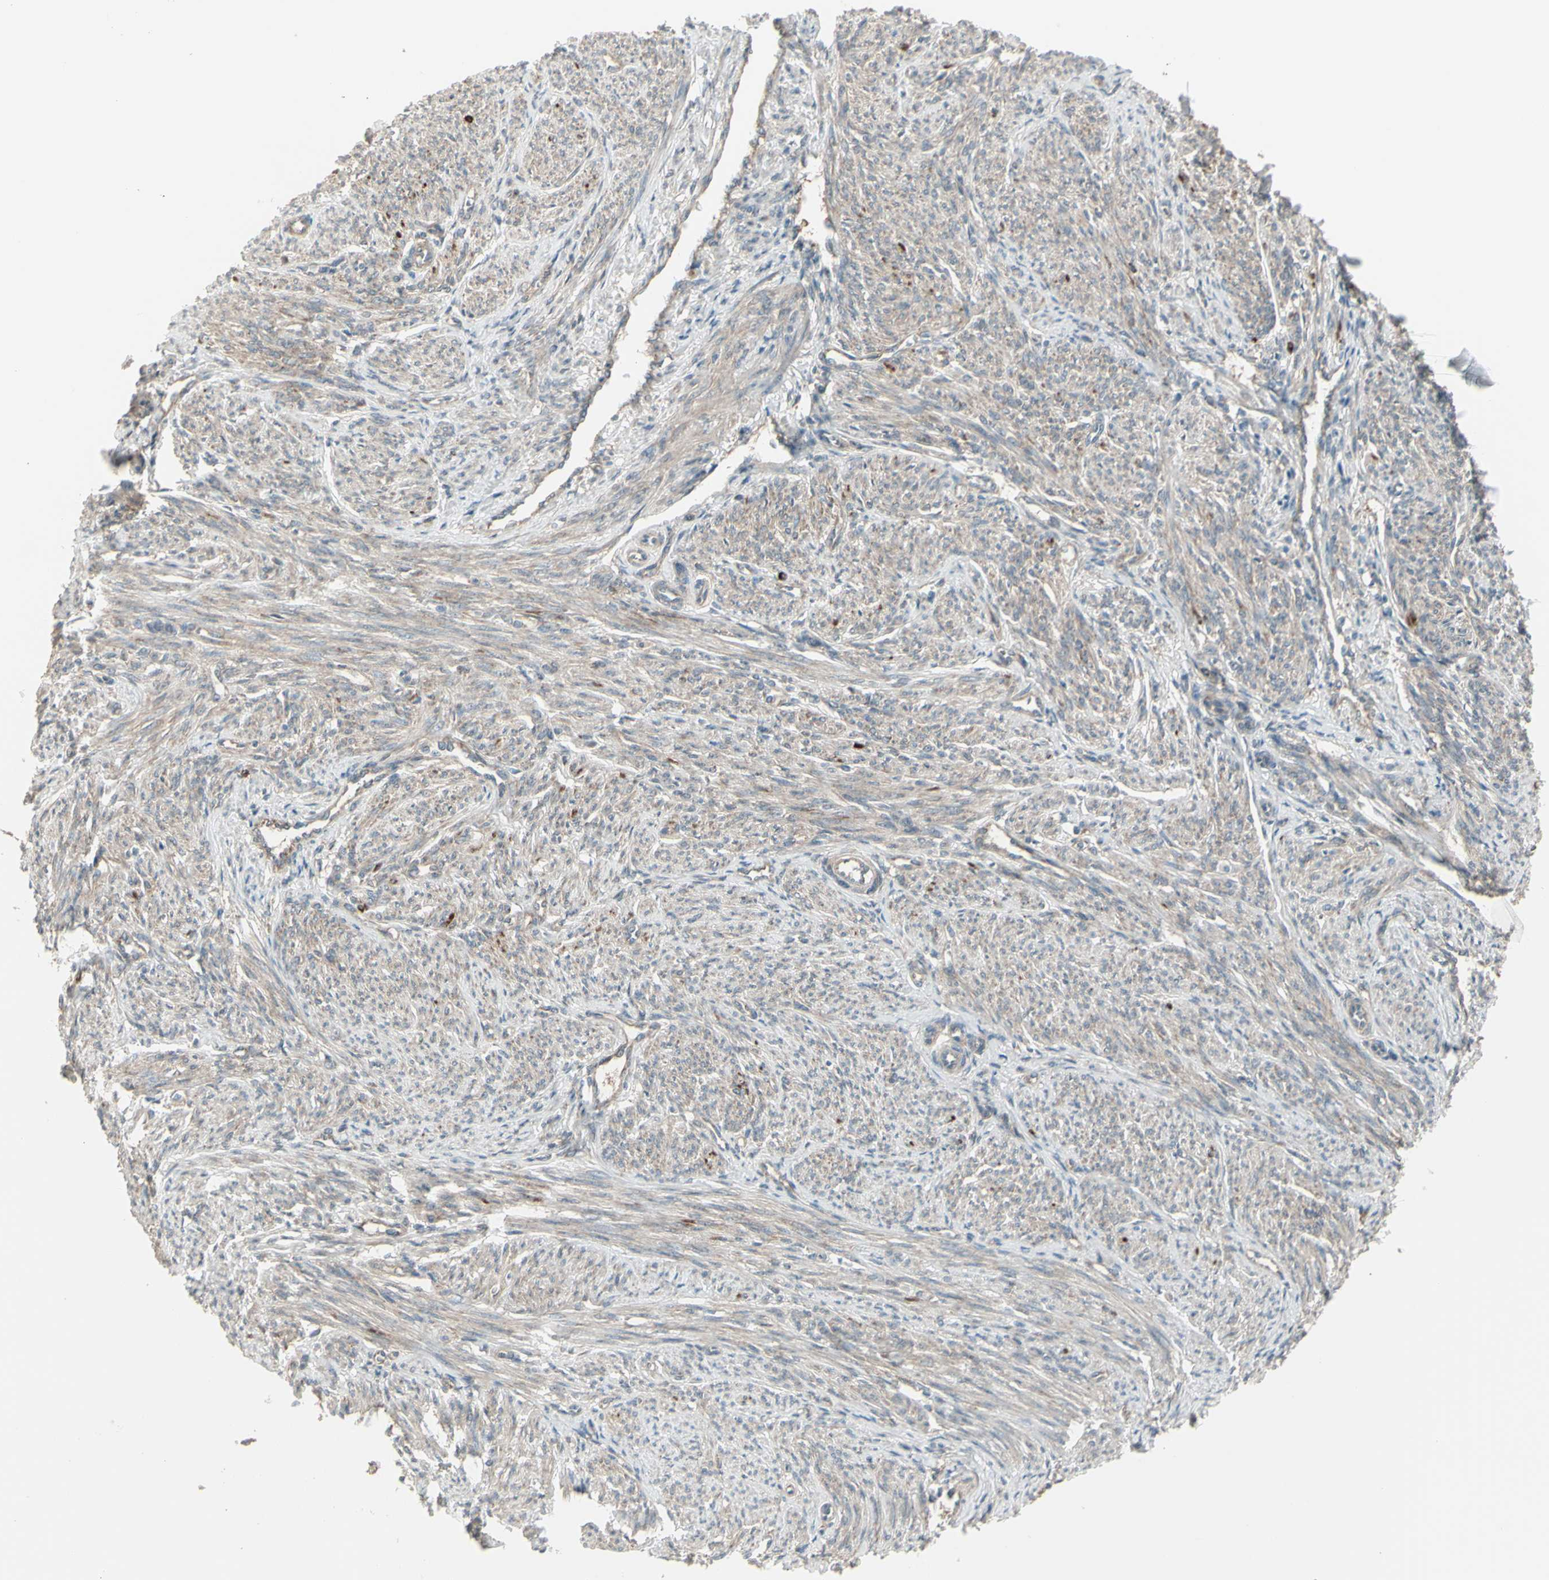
{"staining": {"intensity": "weak", "quantity": "25%-75%", "location": "cytoplasmic/membranous"}, "tissue": "smooth muscle", "cell_type": "Smooth muscle cells", "image_type": "normal", "snomed": [{"axis": "morphology", "description": "Normal tissue, NOS"}, {"axis": "topography", "description": "Smooth muscle"}], "caption": "Immunohistochemical staining of benign smooth muscle exhibits low levels of weak cytoplasmic/membranous positivity in about 25%-75% of smooth muscle cells. (Stains: DAB in brown, nuclei in blue, Microscopy: brightfield microscopy at high magnification).", "gene": "NAXD", "patient": {"sex": "female", "age": 65}}